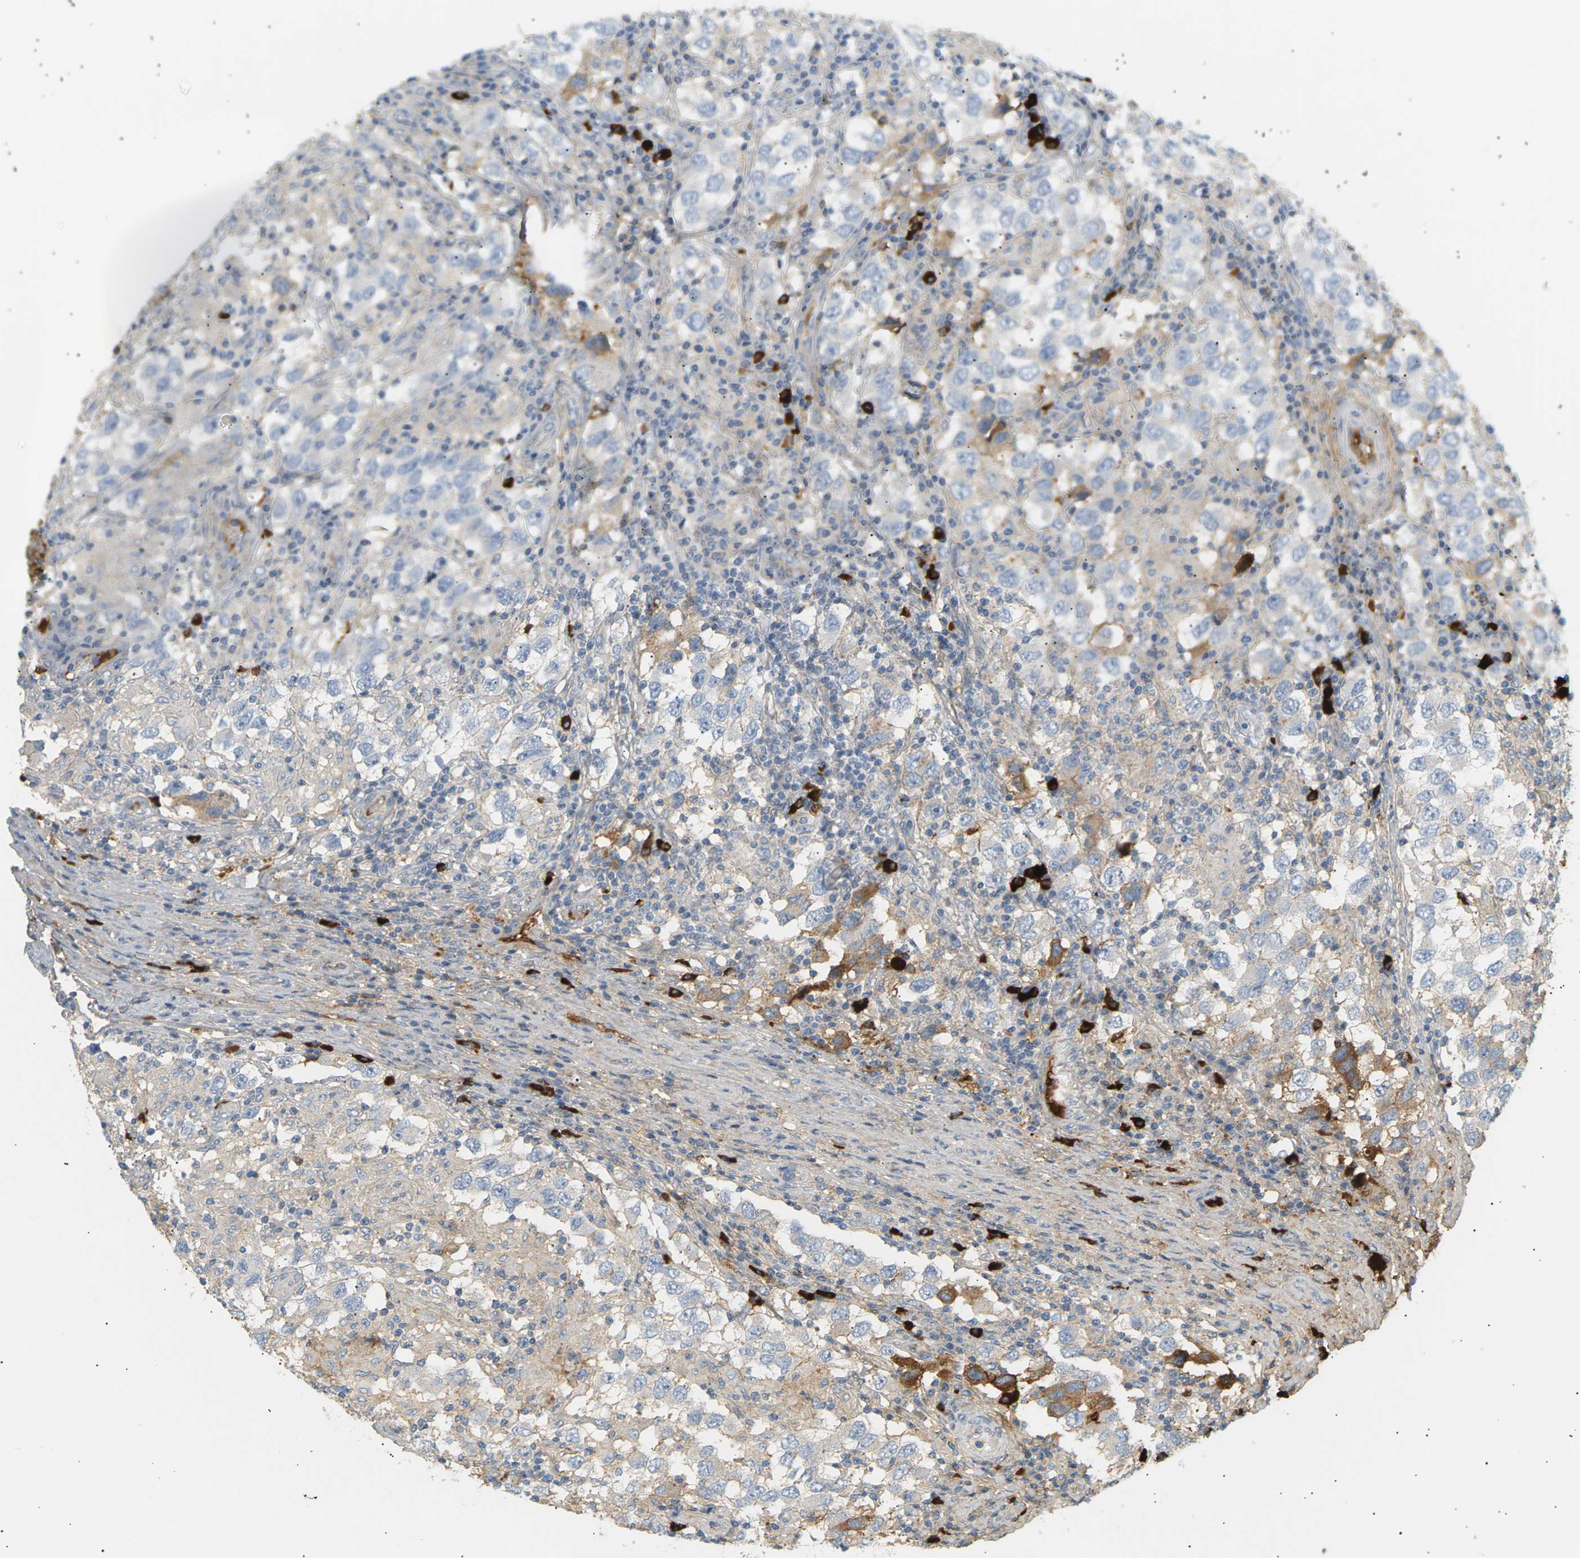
{"staining": {"intensity": "negative", "quantity": "none", "location": "none"}, "tissue": "testis cancer", "cell_type": "Tumor cells", "image_type": "cancer", "snomed": [{"axis": "morphology", "description": "Carcinoma, Embryonal, NOS"}, {"axis": "topography", "description": "Testis"}], "caption": "A histopathology image of human embryonal carcinoma (testis) is negative for staining in tumor cells. The staining was performed using DAB (3,3'-diaminobenzidine) to visualize the protein expression in brown, while the nuclei were stained in blue with hematoxylin (Magnification: 20x).", "gene": "IGLC3", "patient": {"sex": "male", "age": 21}}